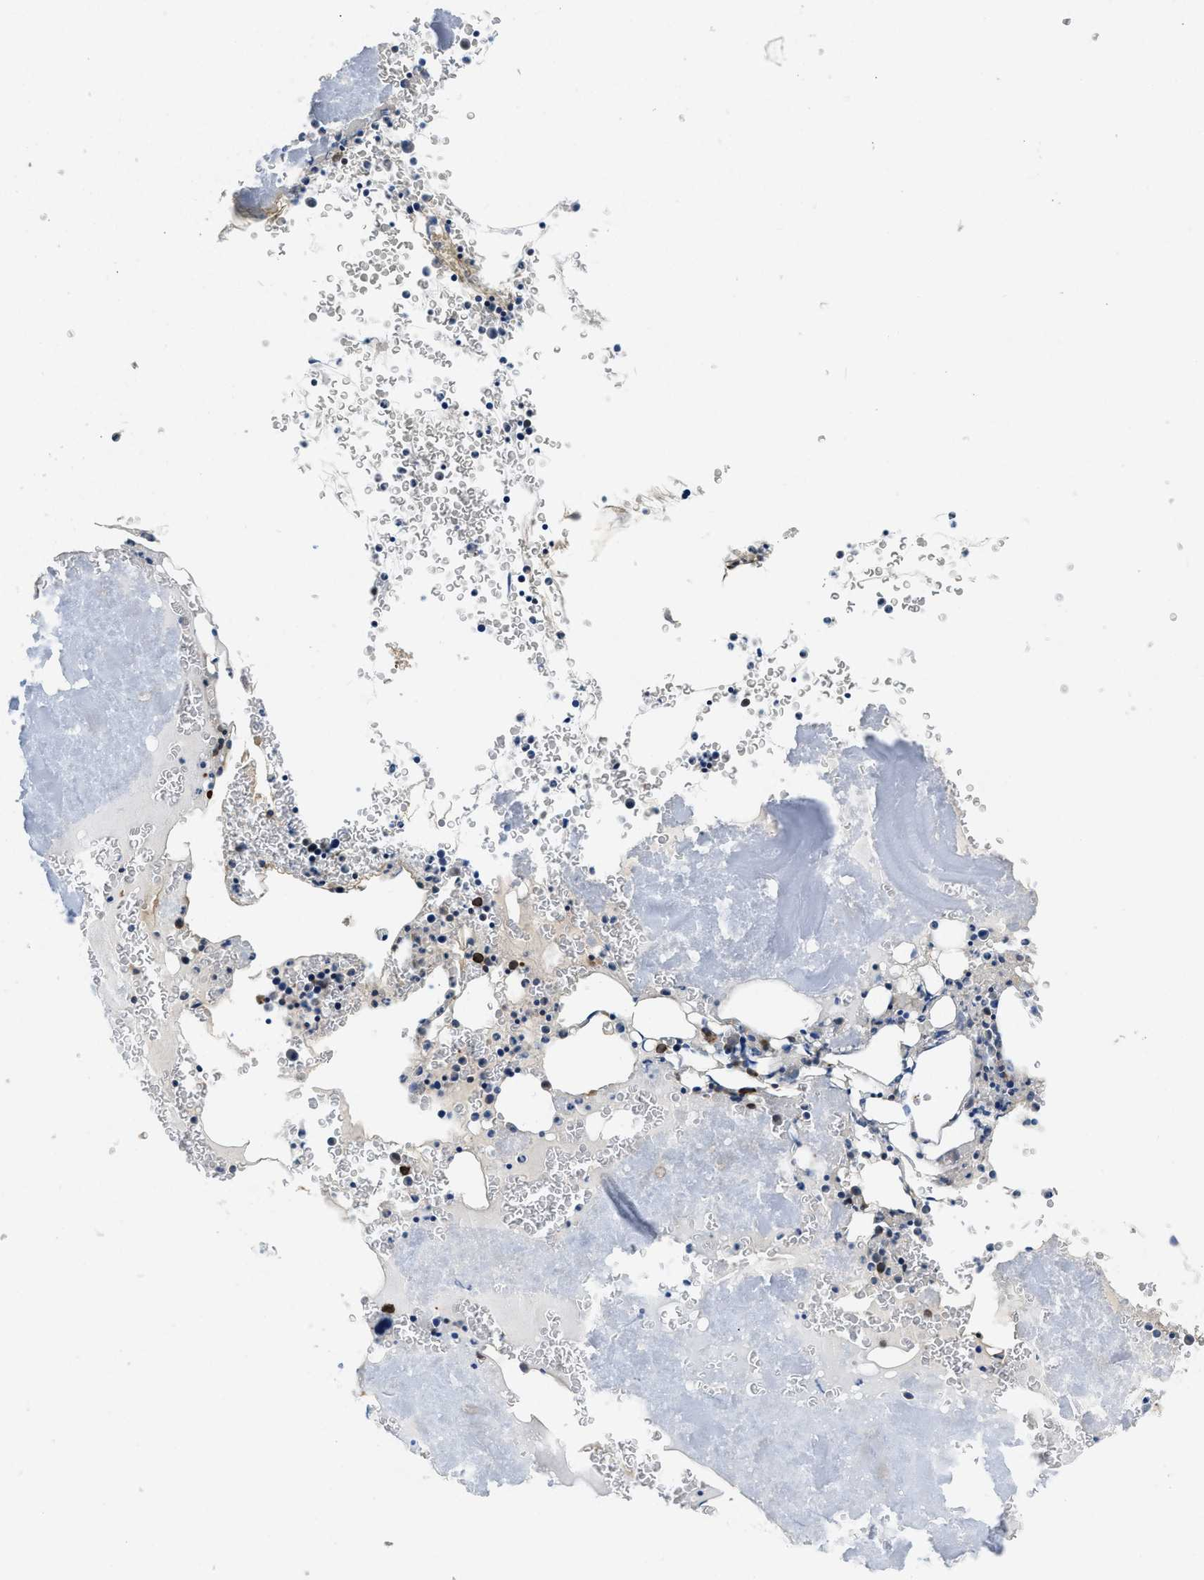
{"staining": {"intensity": "moderate", "quantity": "<25%", "location": "cytoplasmic/membranous"}, "tissue": "bone marrow", "cell_type": "Hematopoietic cells", "image_type": "normal", "snomed": [{"axis": "morphology", "description": "Normal tissue, NOS"}, {"axis": "morphology", "description": "Inflammation, NOS"}, {"axis": "topography", "description": "Bone marrow"}], "caption": "Hematopoietic cells exhibit low levels of moderate cytoplasmic/membranous expression in approximately <25% of cells in benign bone marrow. (Stains: DAB (3,3'-diaminobenzidine) in brown, nuclei in blue, Microscopy: brightfield microscopy at high magnification).", "gene": "PA2G4", "patient": {"sex": "male", "age": 37}}